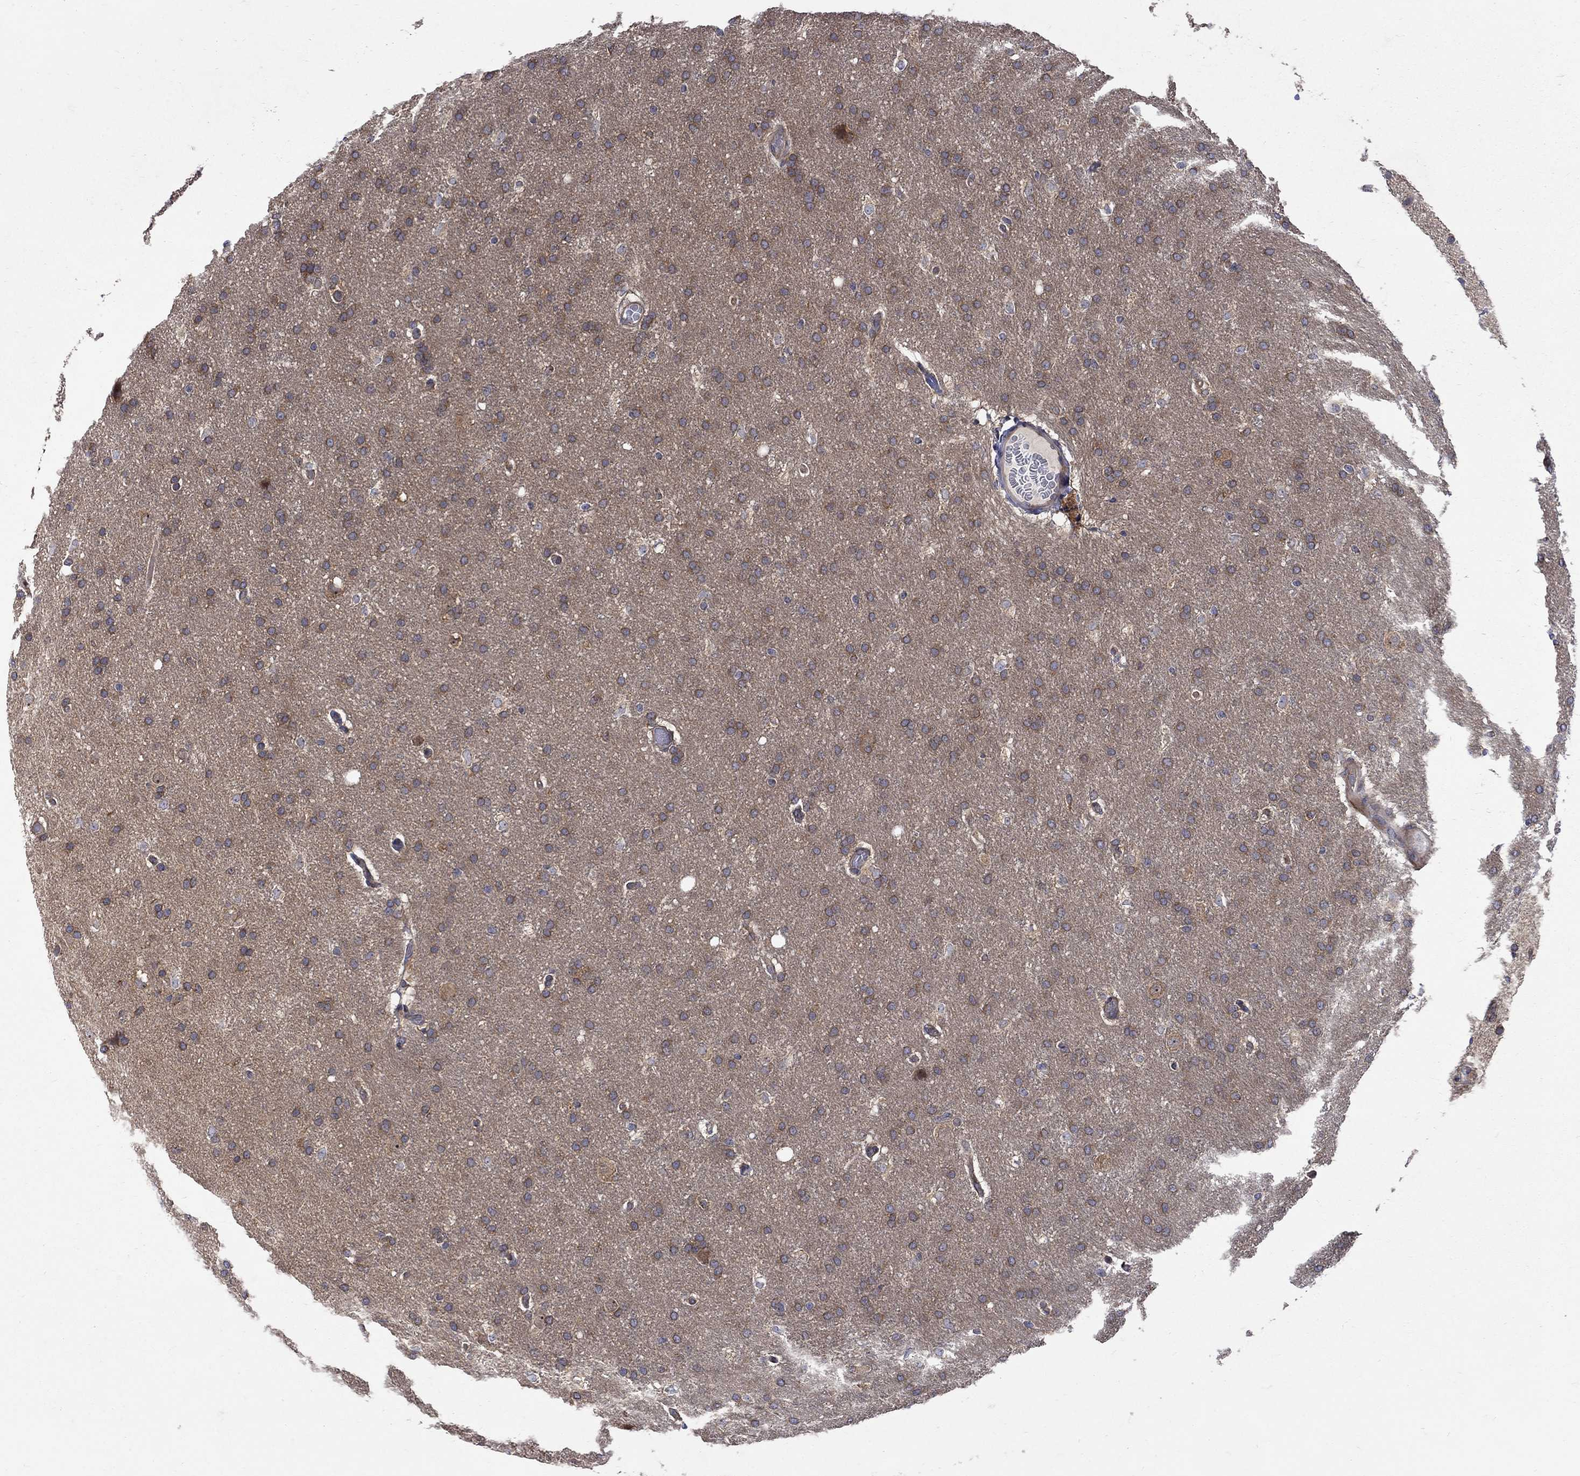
{"staining": {"intensity": "moderate", "quantity": "<25%", "location": "cytoplasmic/membranous"}, "tissue": "glioma", "cell_type": "Tumor cells", "image_type": "cancer", "snomed": [{"axis": "morphology", "description": "Glioma, malignant, Low grade"}, {"axis": "topography", "description": "Brain"}], "caption": "Tumor cells show low levels of moderate cytoplasmic/membranous positivity in about <25% of cells in human malignant glioma (low-grade). The protein of interest is stained brown, and the nuclei are stained in blue (DAB IHC with brightfield microscopy, high magnification).", "gene": "SH2B1", "patient": {"sex": "female", "age": 37}}